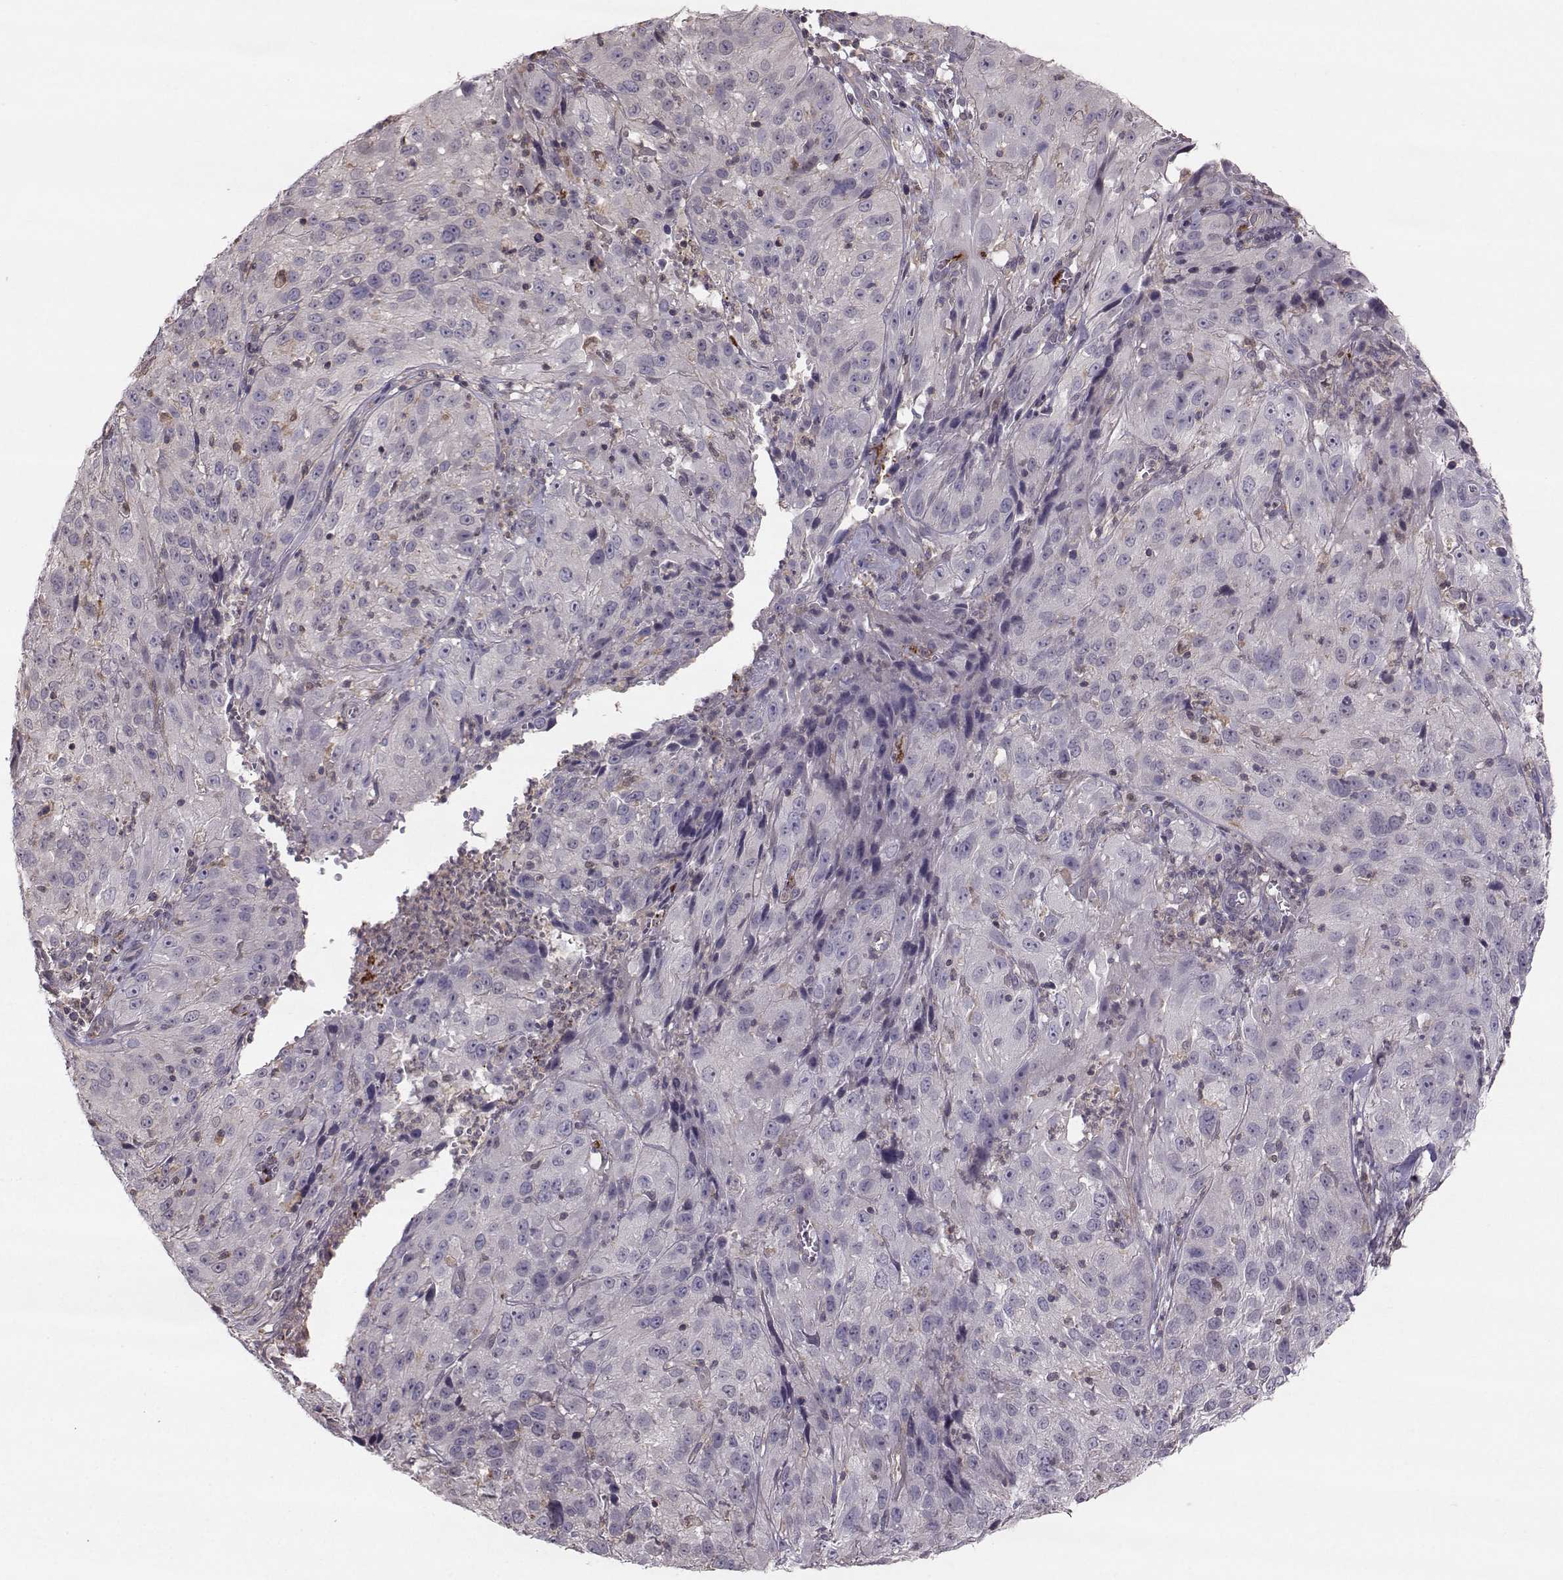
{"staining": {"intensity": "negative", "quantity": "none", "location": "none"}, "tissue": "cervical cancer", "cell_type": "Tumor cells", "image_type": "cancer", "snomed": [{"axis": "morphology", "description": "Squamous cell carcinoma, NOS"}, {"axis": "topography", "description": "Cervix"}], "caption": "Squamous cell carcinoma (cervical) stained for a protein using immunohistochemistry (IHC) reveals no staining tumor cells.", "gene": "ASB16", "patient": {"sex": "female", "age": 32}}